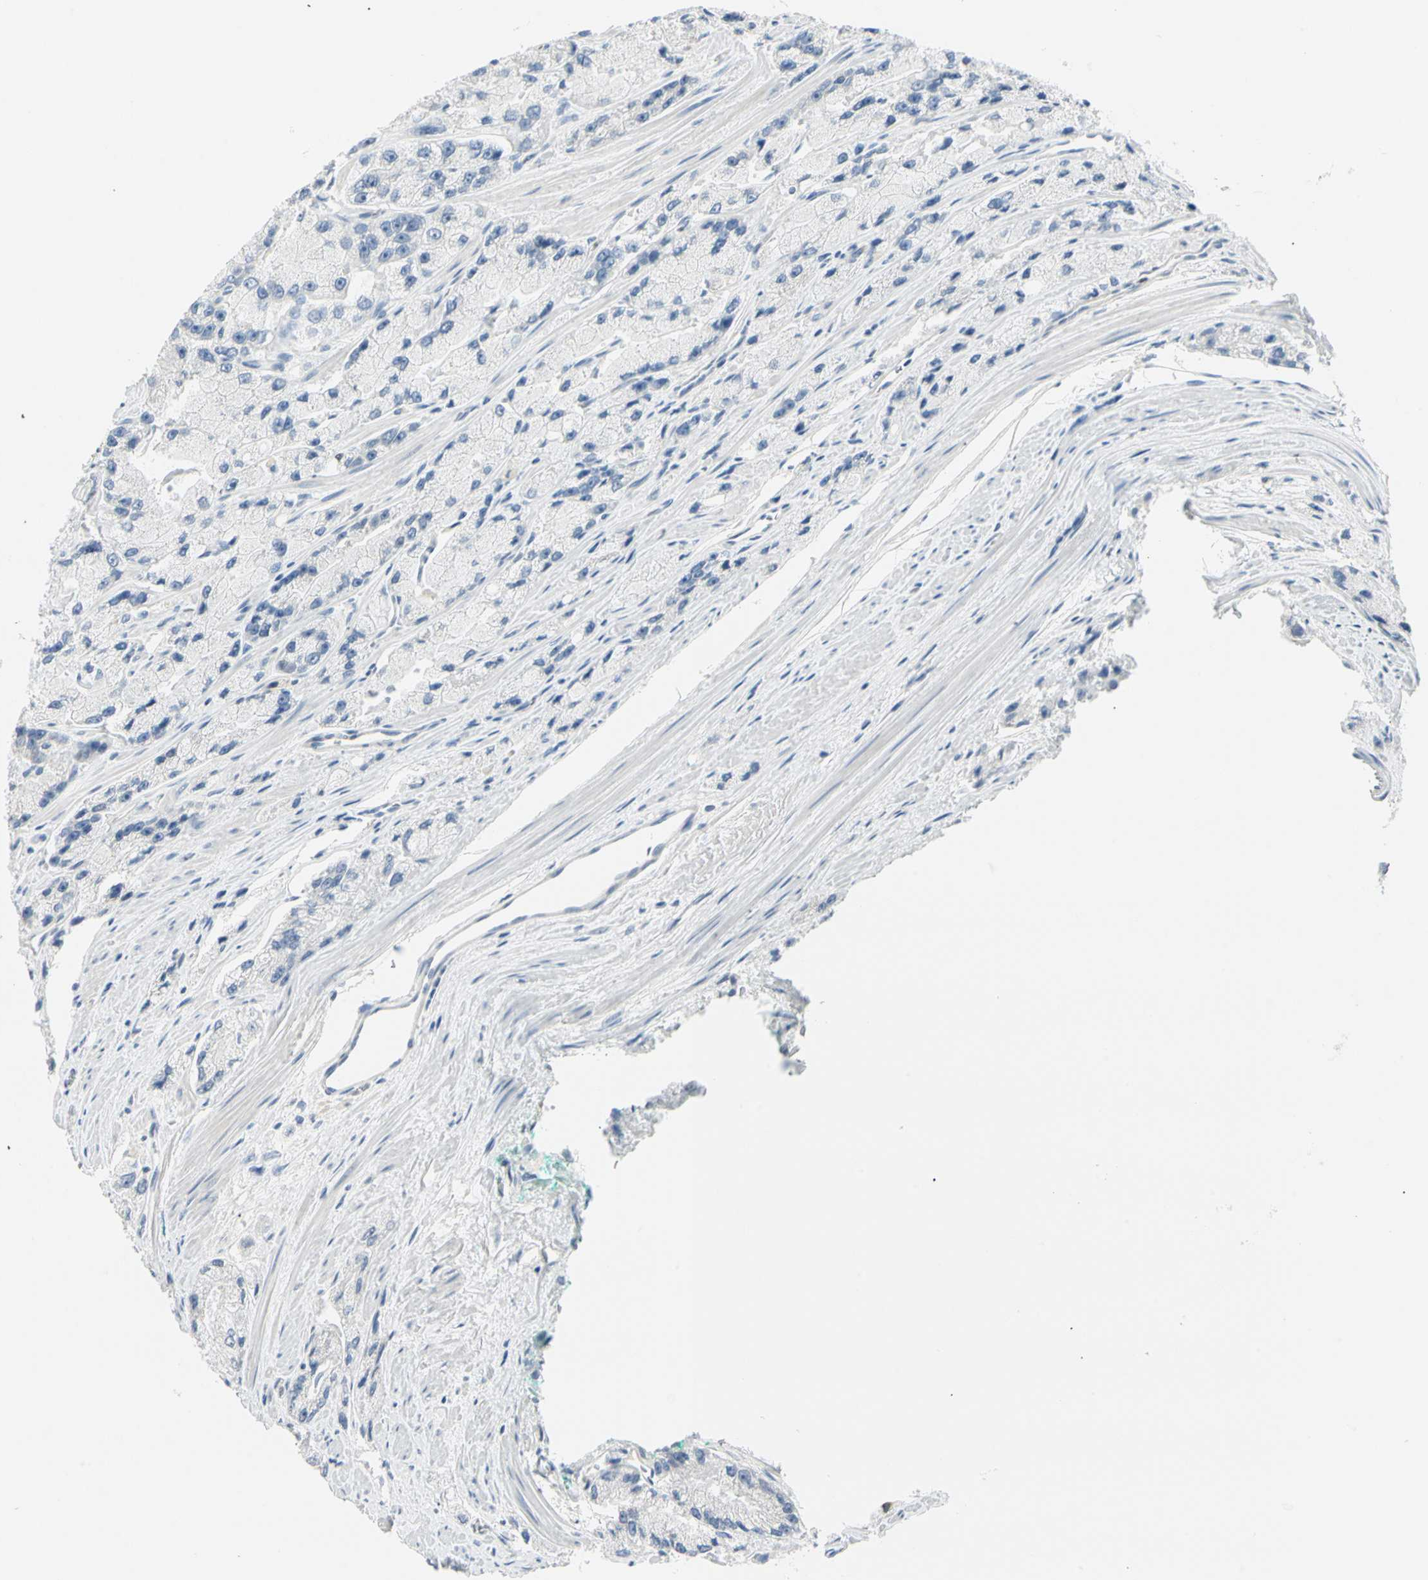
{"staining": {"intensity": "negative", "quantity": "none", "location": "none"}, "tissue": "prostate cancer", "cell_type": "Tumor cells", "image_type": "cancer", "snomed": [{"axis": "morphology", "description": "Adenocarcinoma, High grade"}, {"axis": "topography", "description": "Prostate"}], "caption": "Tumor cells show no significant protein expression in high-grade adenocarcinoma (prostate).", "gene": "MLLT10", "patient": {"sex": "male", "age": 58}}